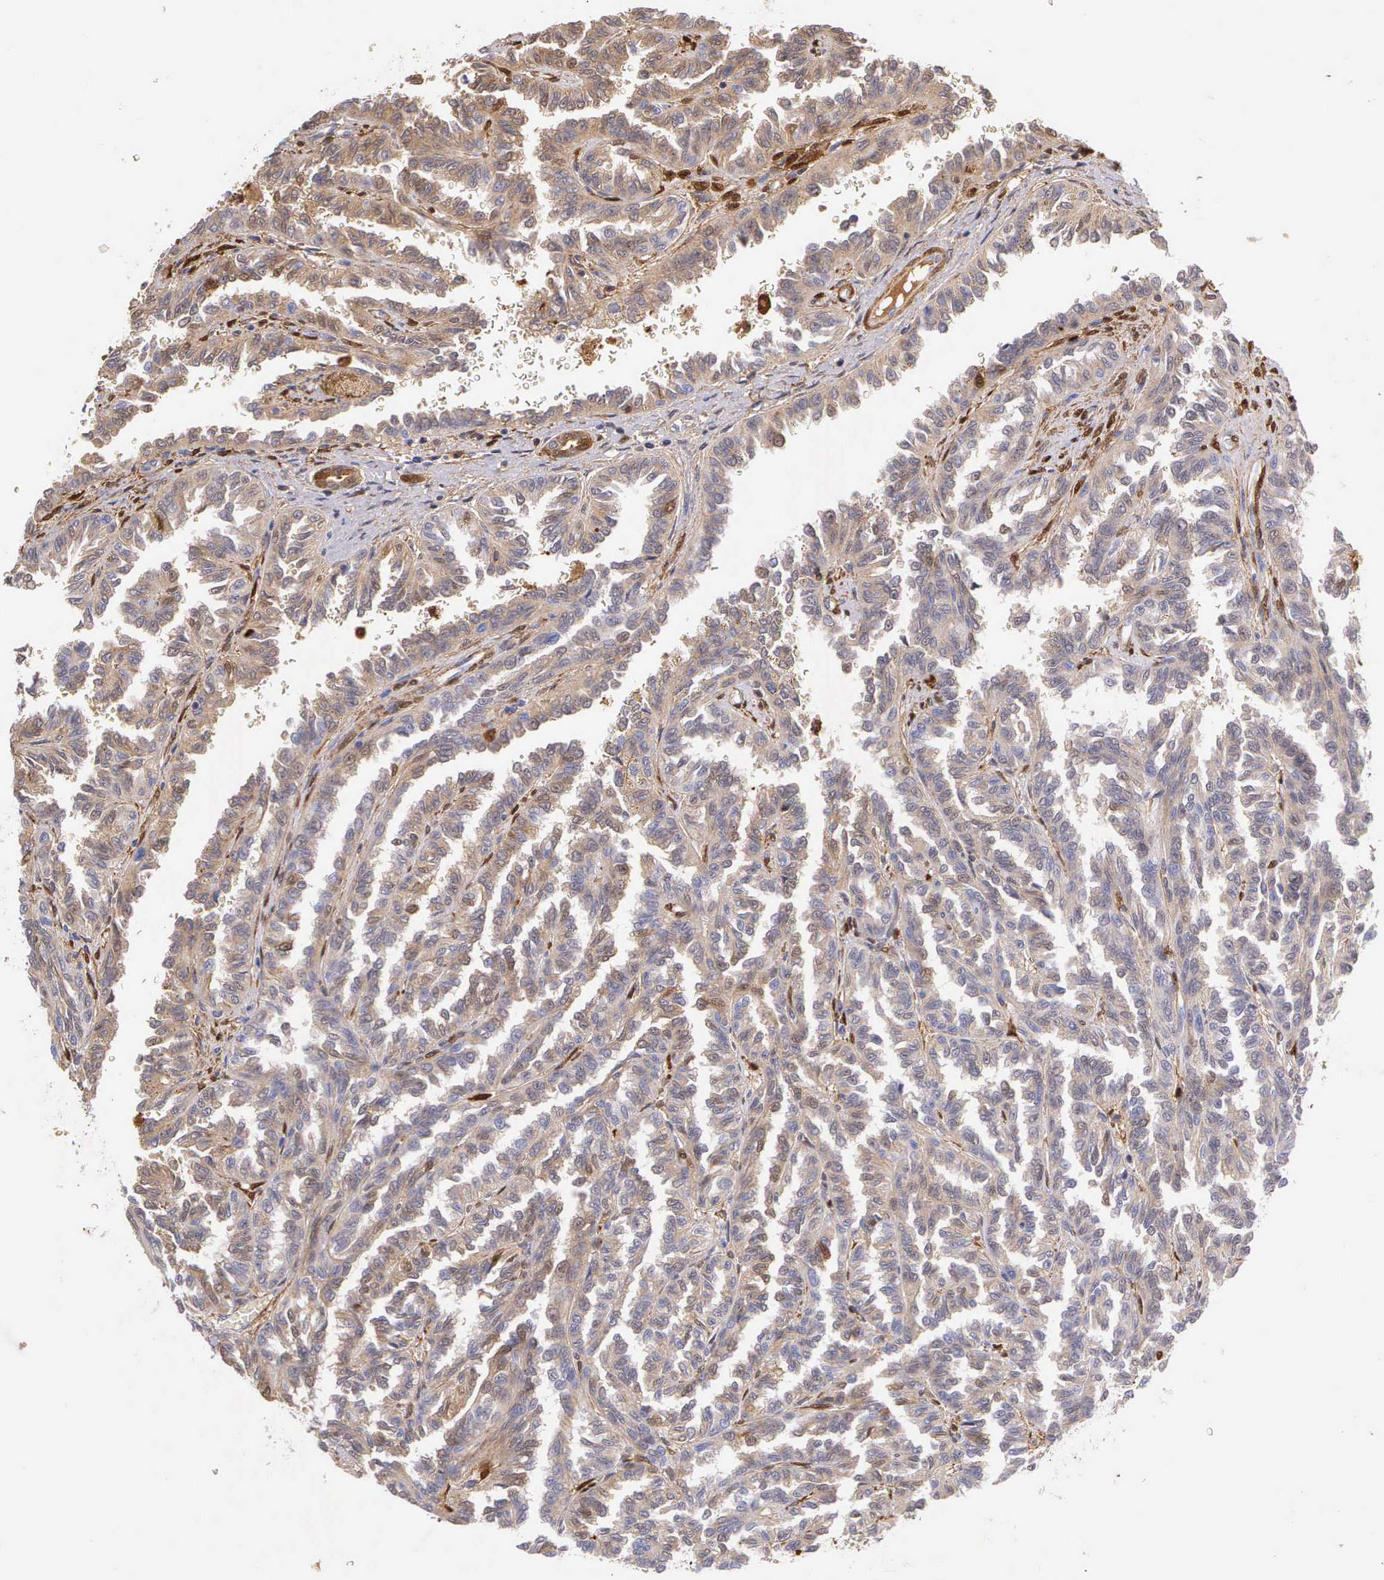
{"staining": {"intensity": "weak", "quantity": "<25%", "location": "nuclear"}, "tissue": "renal cancer", "cell_type": "Tumor cells", "image_type": "cancer", "snomed": [{"axis": "morphology", "description": "Inflammation, NOS"}, {"axis": "morphology", "description": "Adenocarcinoma, NOS"}, {"axis": "topography", "description": "Kidney"}], "caption": "High power microscopy image of an IHC photomicrograph of adenocarcinoma (renal), revealing no significant positivity in tumor cells.", "gene": "LGALS1", "patient": {"sex": "male", "age": 68}}